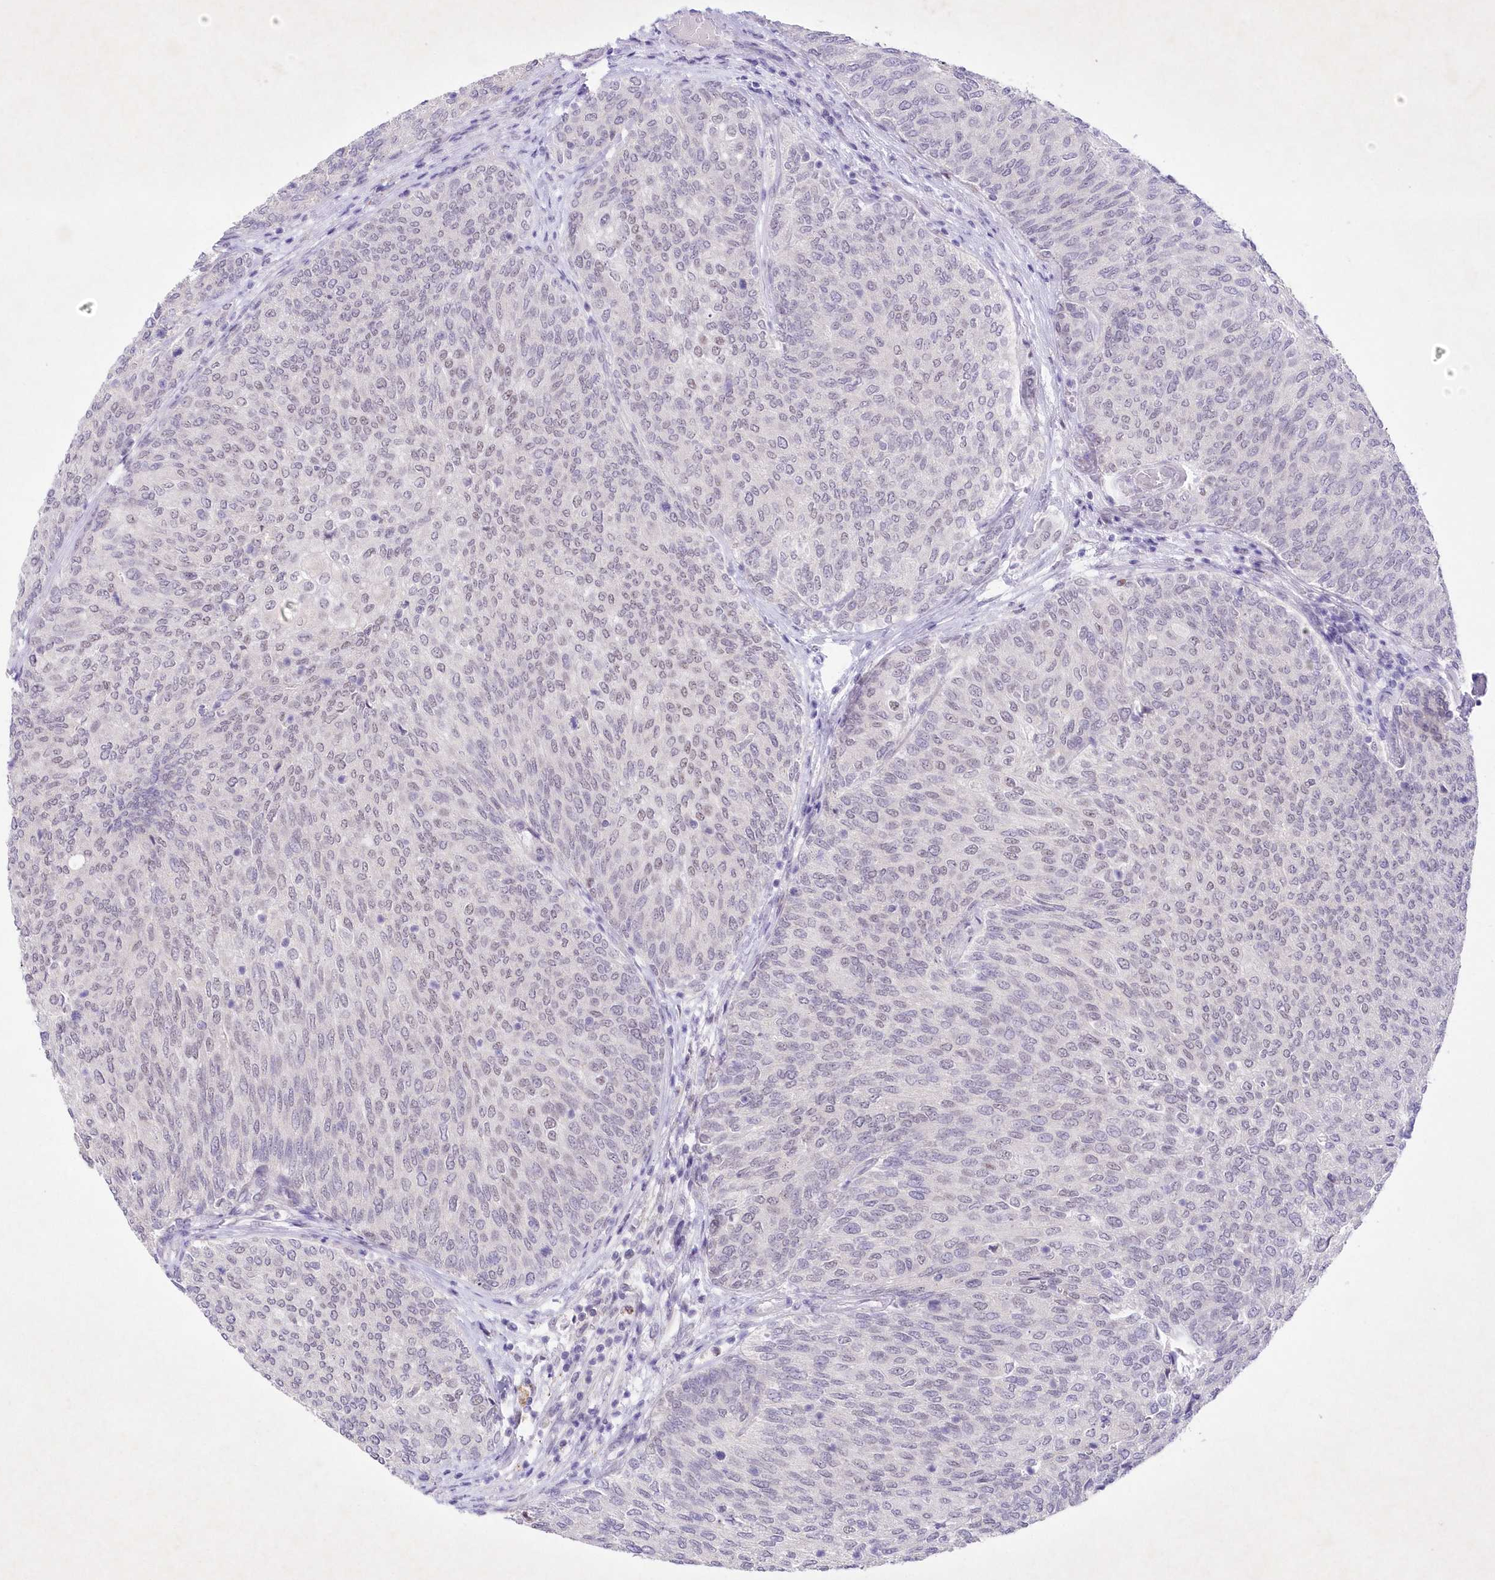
{"staining": {"intensity": "weak", "quantity": "<25%", "location": "nuclear"}, "tissue": "urothelial cancer", "cell_type": "Tumor cells", "image_type": "cancer", "snomed": [{"axis": "morphology", "description": "Urothelial carcinoma, Low grade"}, {"axis": "topography", "description": "Urinary bladder"}], "caption": "This is a micrograph of immunohistochemistry staining of low-grade urothelial carcinoma, which shows no staining in tumor cells. (Immunohistochemistry (ihc), brightfield microscopy, high magnification).", "gene": "RBM27", "patient": {"sex": "female", "age": 79}}